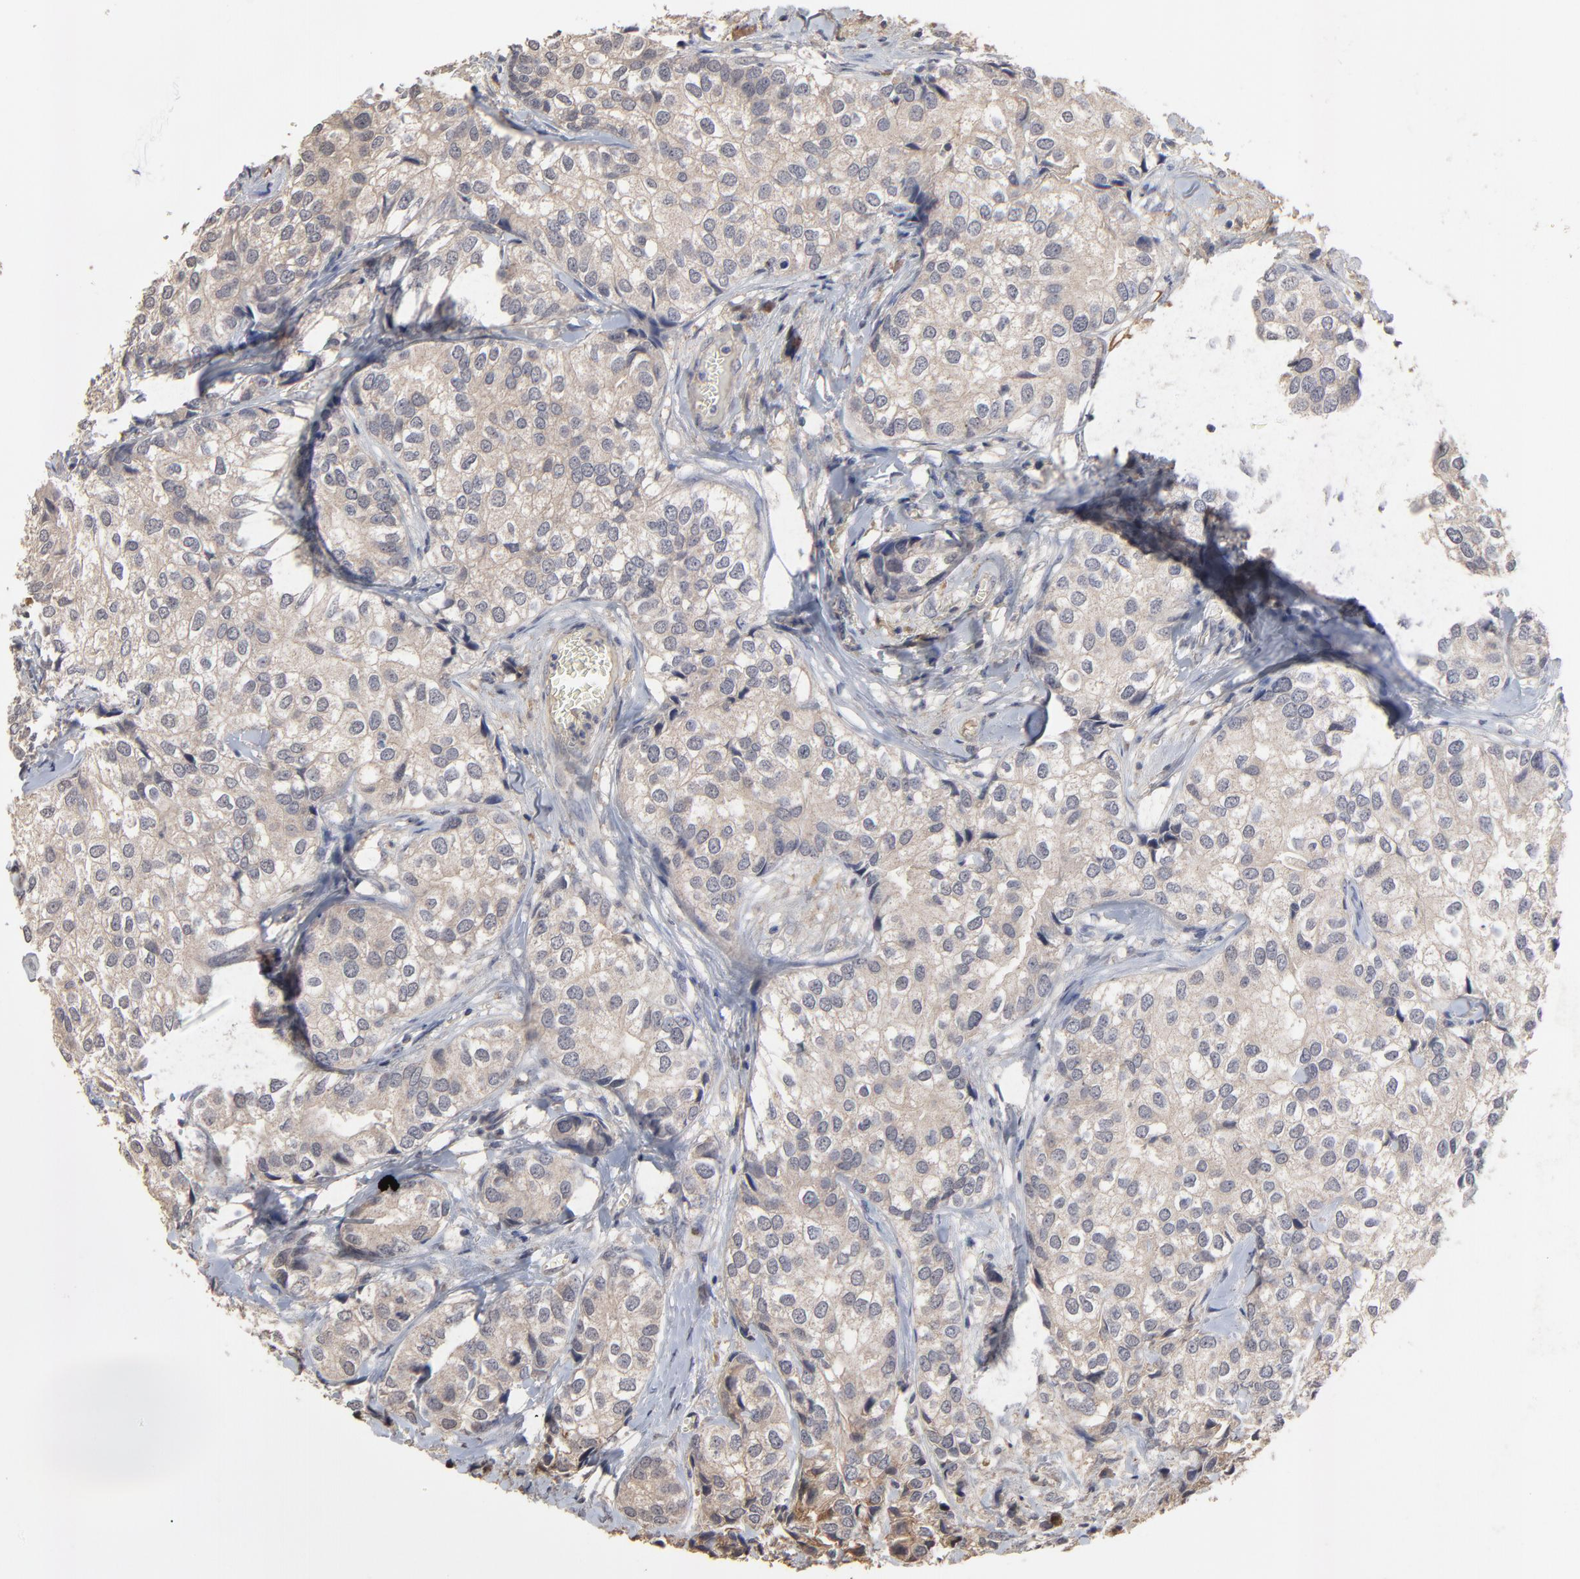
{"staining": {"intensity": "weak", "quantity": ">75%", "location": "cytoplasmic/membranous"}, "tissue": "breast cancer", "cell_type": "Tumor cells", "image_type": "cancer", "snomed": [{"axis": "morphology", "description": "Duct carcinoma"}, {"axis": "topography", "description": "Breast"}], "caption": "Immunohistochemical staining of breast cancer (invasive ductal carcinoma) demonstrates low levels of weak cytoplasmic/membranous expression in approximately >75% of tumor cells.", "gene": "VPREB3", "patient": {"sex": "female", "age": 68}}